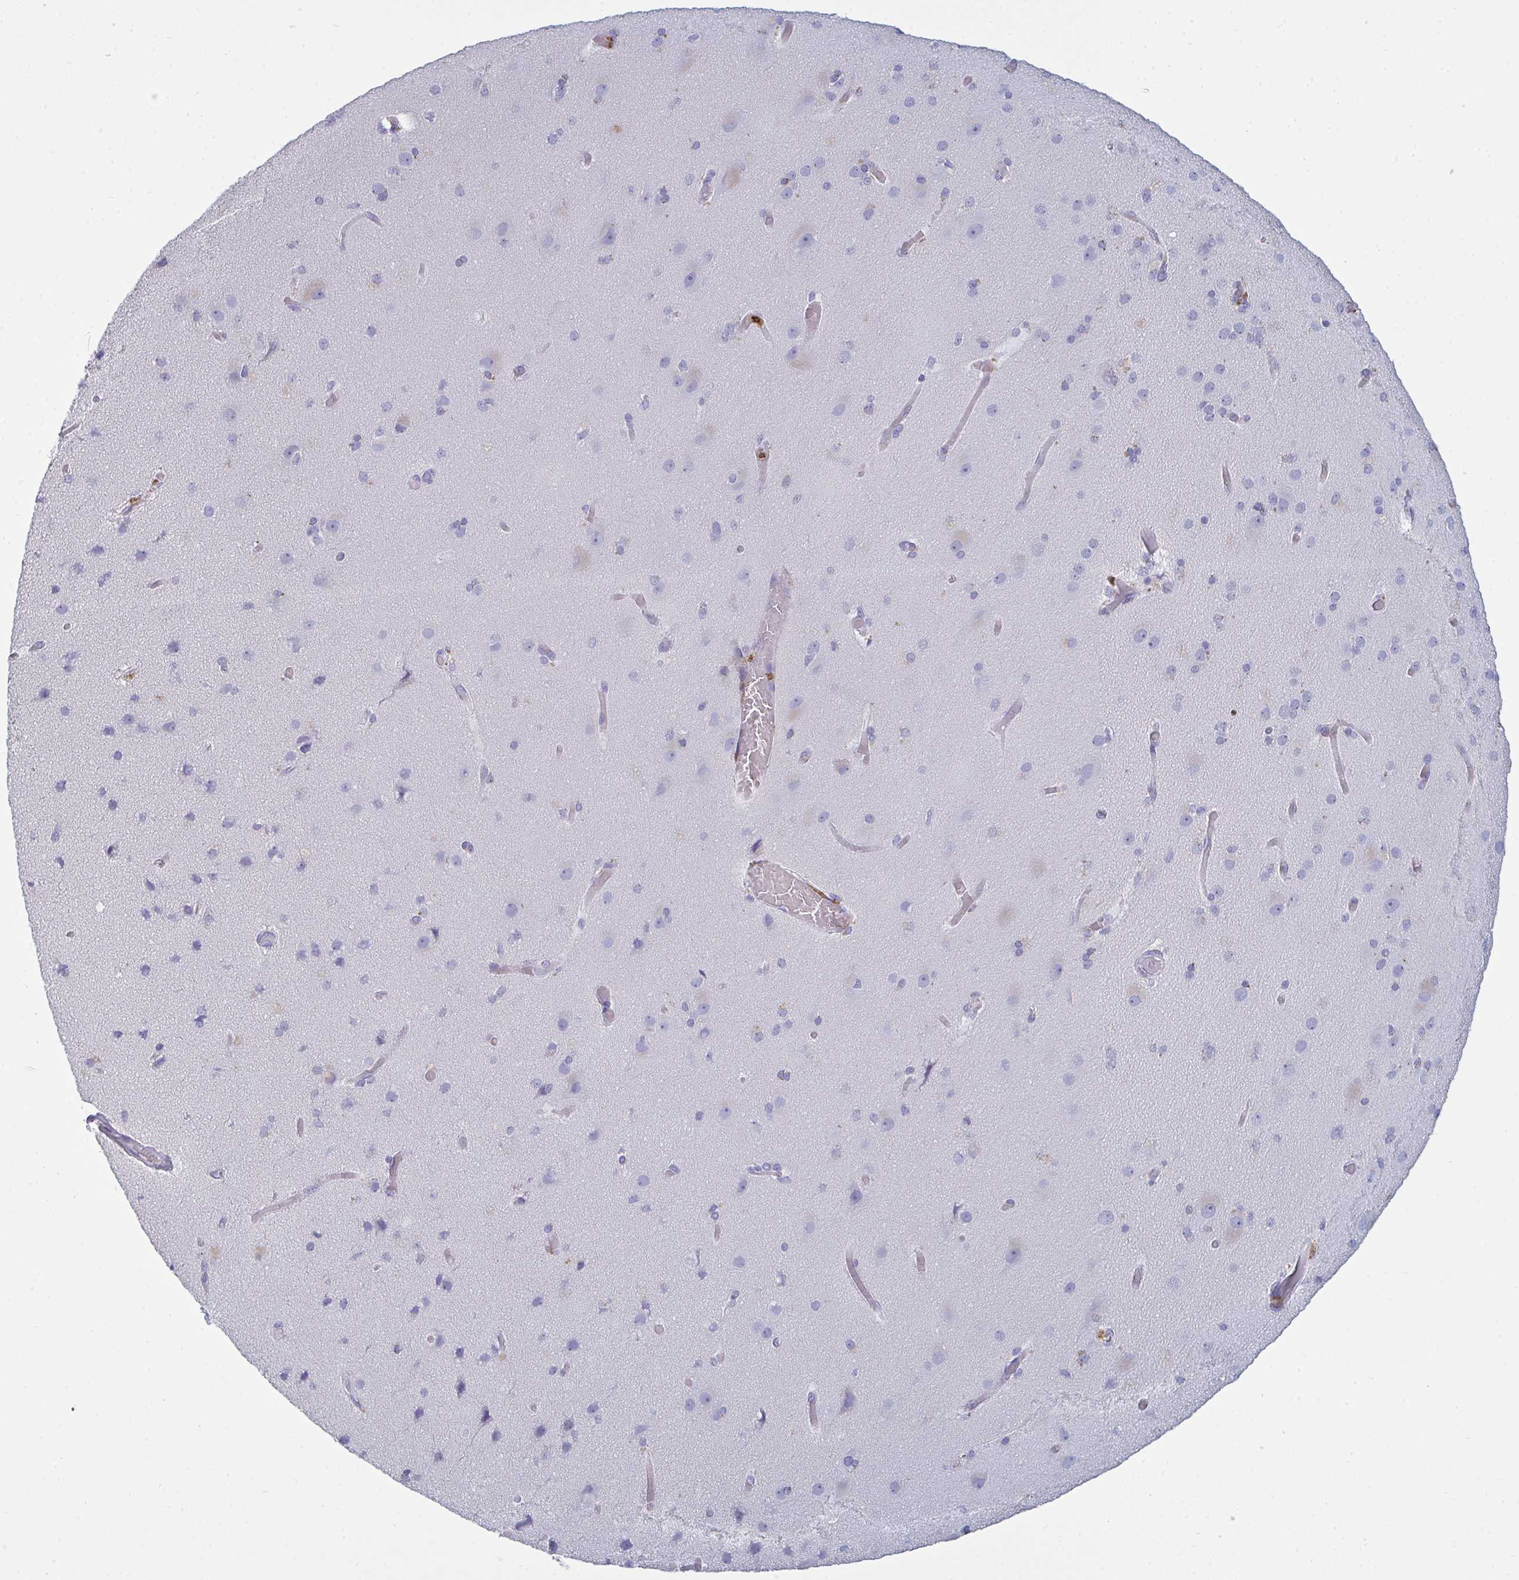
{"staining": {"intensity": "negative", "quantity": "none", "location": "none"}, "tissue": "cerebral cortex", "cell_type": "Endothelial cells", "image_type": "normal", "snomed": [{"axis": "morphology", "description": "Normal tissue, NOS"}, {"axis": "morphology", "description": "Glioma, malignant, High grade"}, {"axis": "topography", "description": "Cerebral cortex"}], "caption": "A high-resolution image shows immunohistochemistry staining of normal cerebral cortex, which displays no significant positivity in endothelial cells. (DAB (3,3'-diaminobenzidine) immunohistochemistry with hematoxylin counter stain).", "gene": "SERPINB10", "patient": {"sex": "male", "age": 71}}